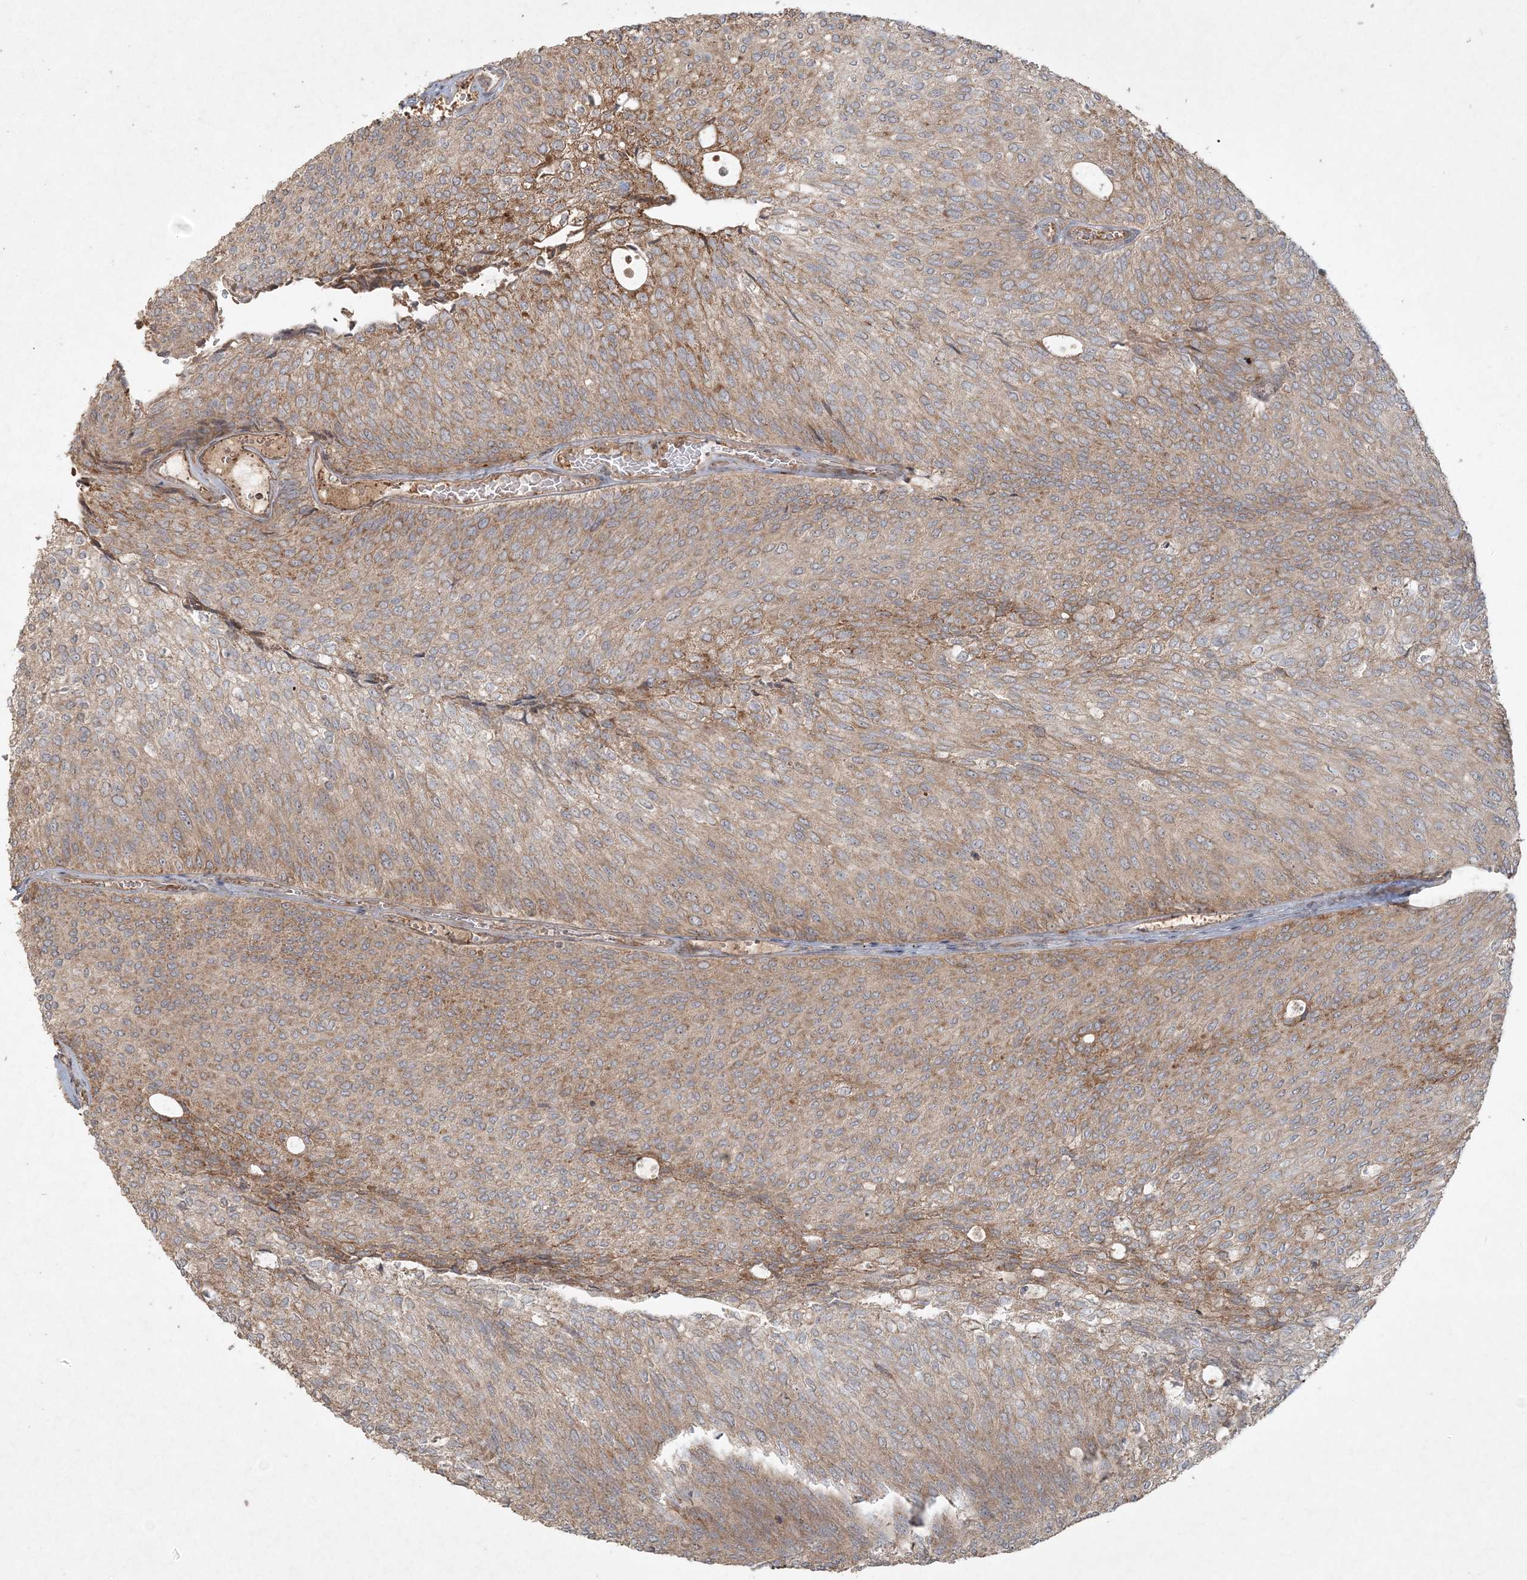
{"staining": {"intensity": "moderate", "quantity": "25%-75%", "location": "cytoplasmic/membranous"}, "tissue": "urothelial cancer", "cell_type": "Tumor cells", "image_type": "cancer", "snomed": [{"axis": "morphology", "description": "Urothelial carcinoma, Low grade"}, {"axis": "topography", "description": "Urinary bladder"}], "caption": "Immunohistochemistry (DAB) staining of human urothelial cancer reveals moderate cytoplasmic/membranous protein positivity in about 25%-75% of tumor cells.", "gene": "ANAPC16", "patient": {"sex": "female", "age": 79}}